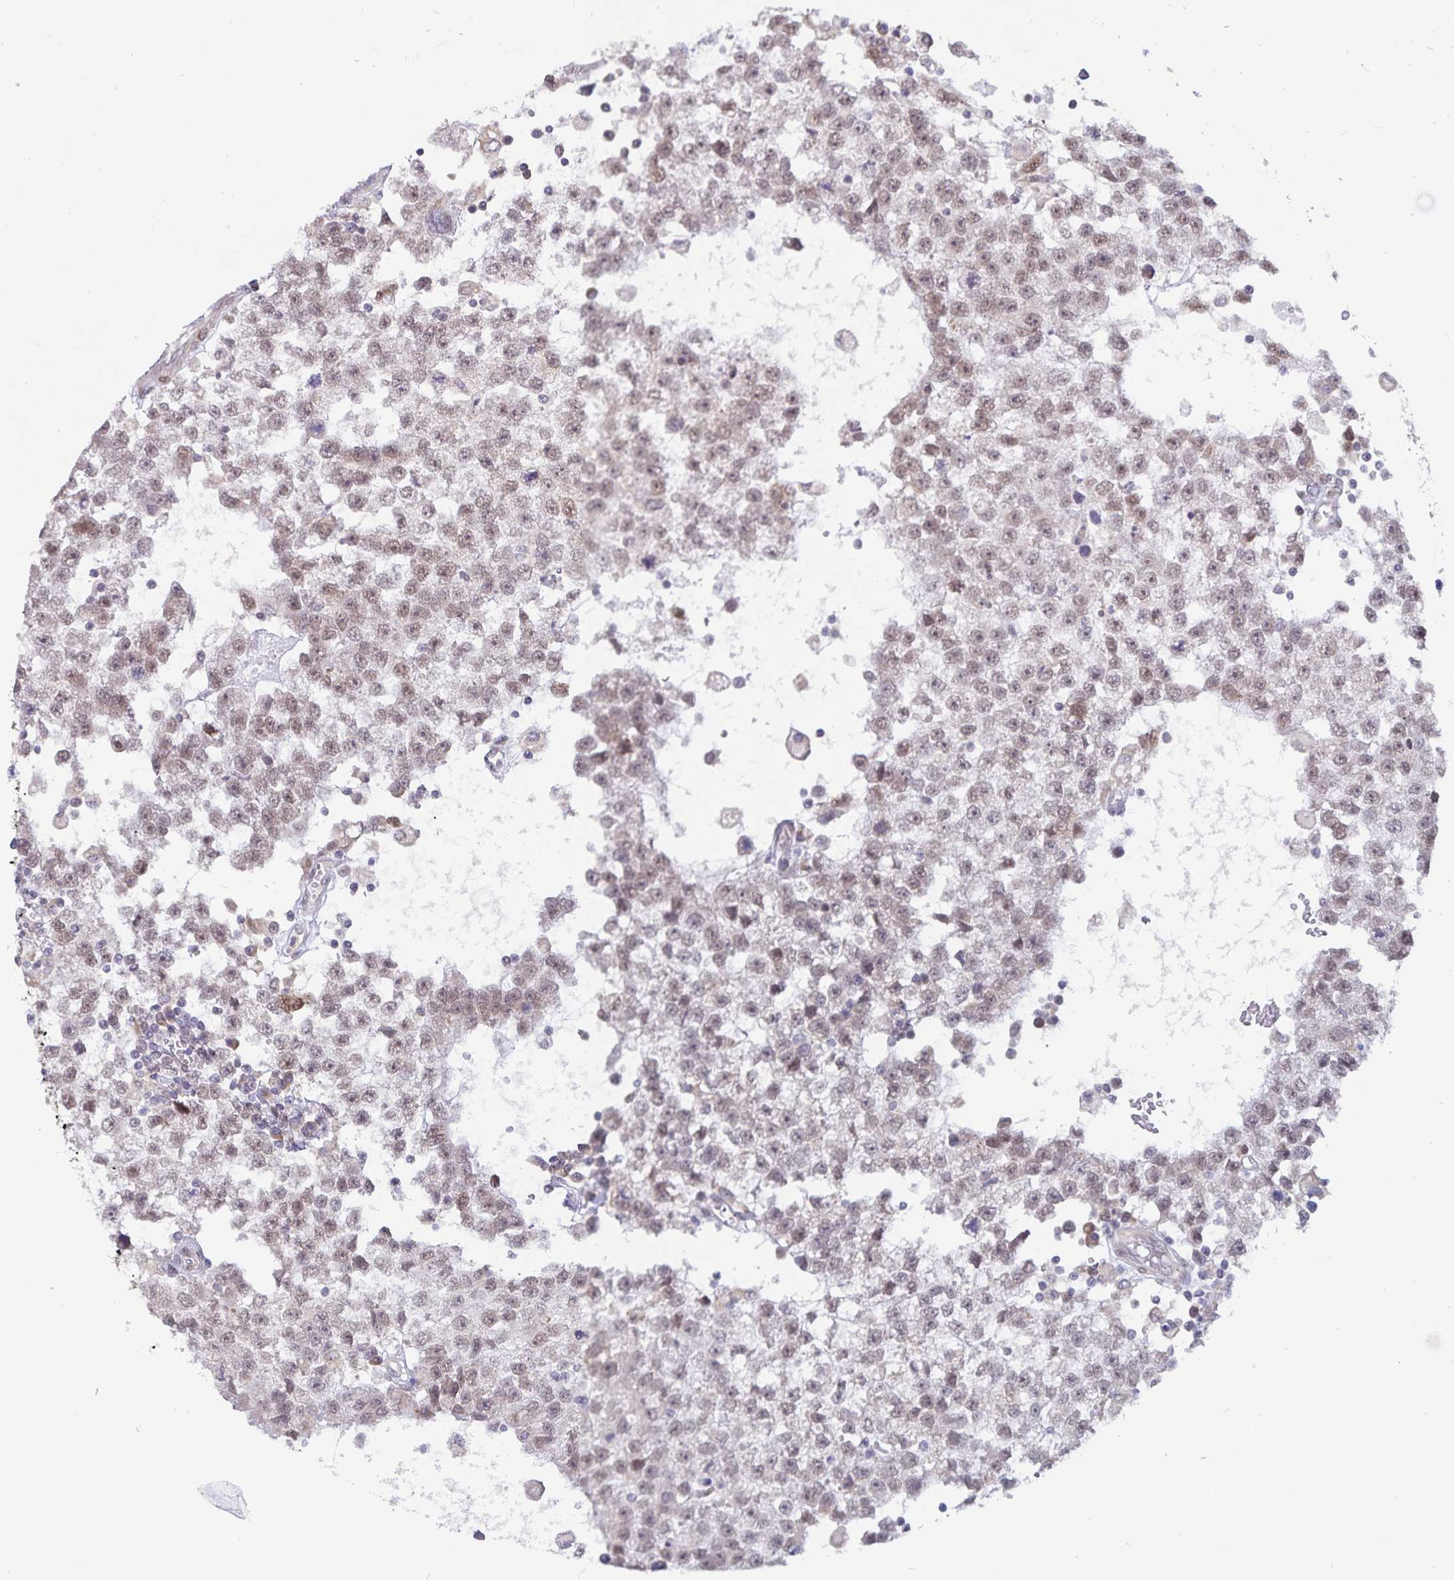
{"staining": {"intensity": "weak", "quantity": ">75%", "location": "nuclear"}, "tissue": "testis cancer", "cell_type": "Tumor cells", "image_type": "cancer", "snomed": [{"axis": "morphology", "description": "Seminoma, NOS"}, {"axis": "topography", "description": "Testis"}], "caption": "Weak nuclear positivity for a protein is identified in approximately >75% of tumor cells of testis cancer using immunohistochemistry (IHC).", "gene": "ATP2A2", "patient": {"sex": "male", "age": 34}}